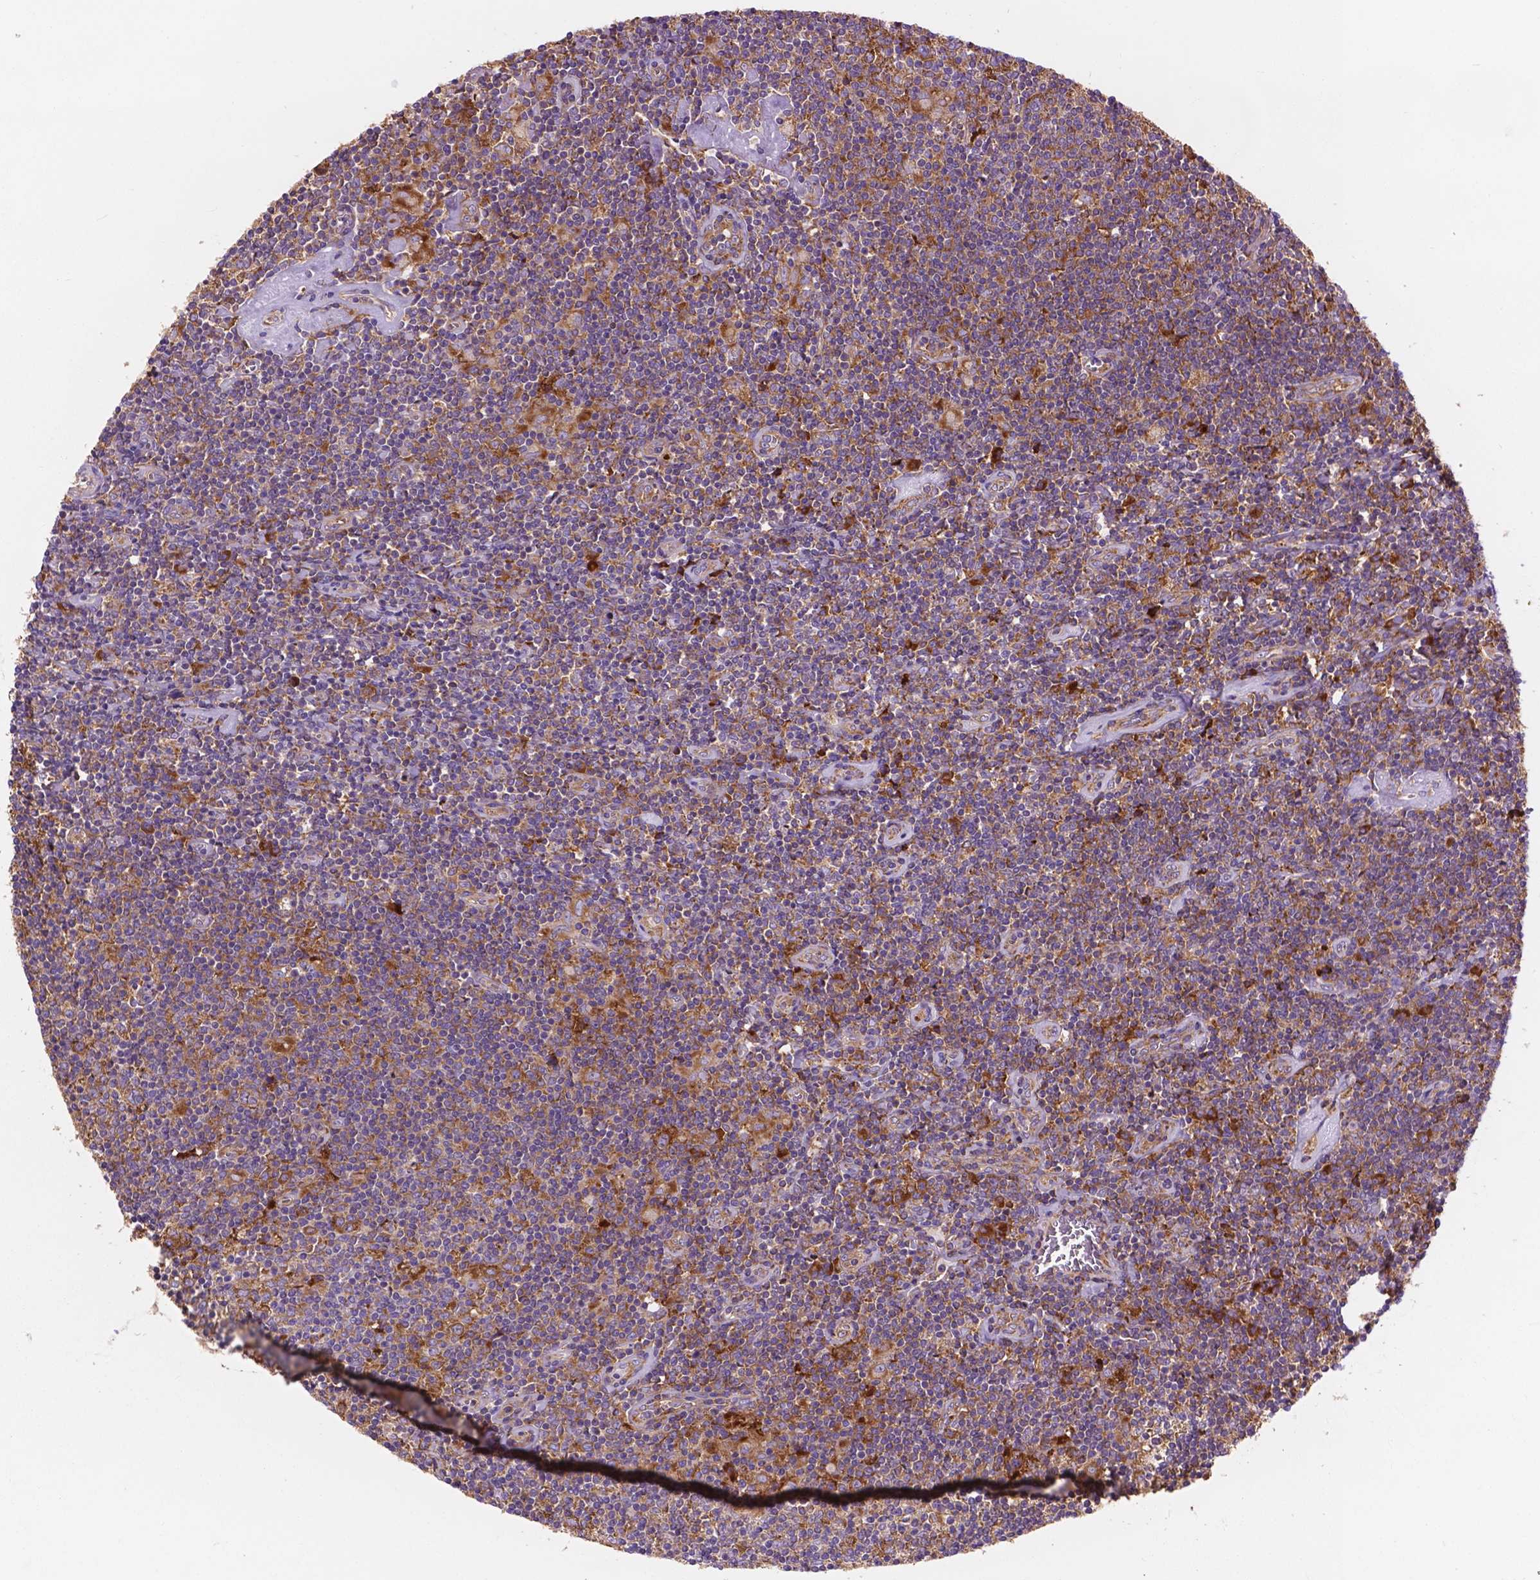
{"staining": {"intensity": "weak", "quantity": ">75%", "location": "cytoplasmic/membranous"}, "tissue": "lymphoma", "cell_type": "Tumor cells", "image_type": "cancer", "snomed": [{"axis": "morphology", "description": "Hodgkin's disease, NOS"}, {"axis": "topography", "description": "Lymph node"}], "caption": "Immunohistochemistry of human Hodgkin's disease reveals low levels of weak cytoplasmic/membranous positivity in about >75% of tumor cells.", "gene": "RPL37A", "patient": {"sex": "male", "age": 40}}